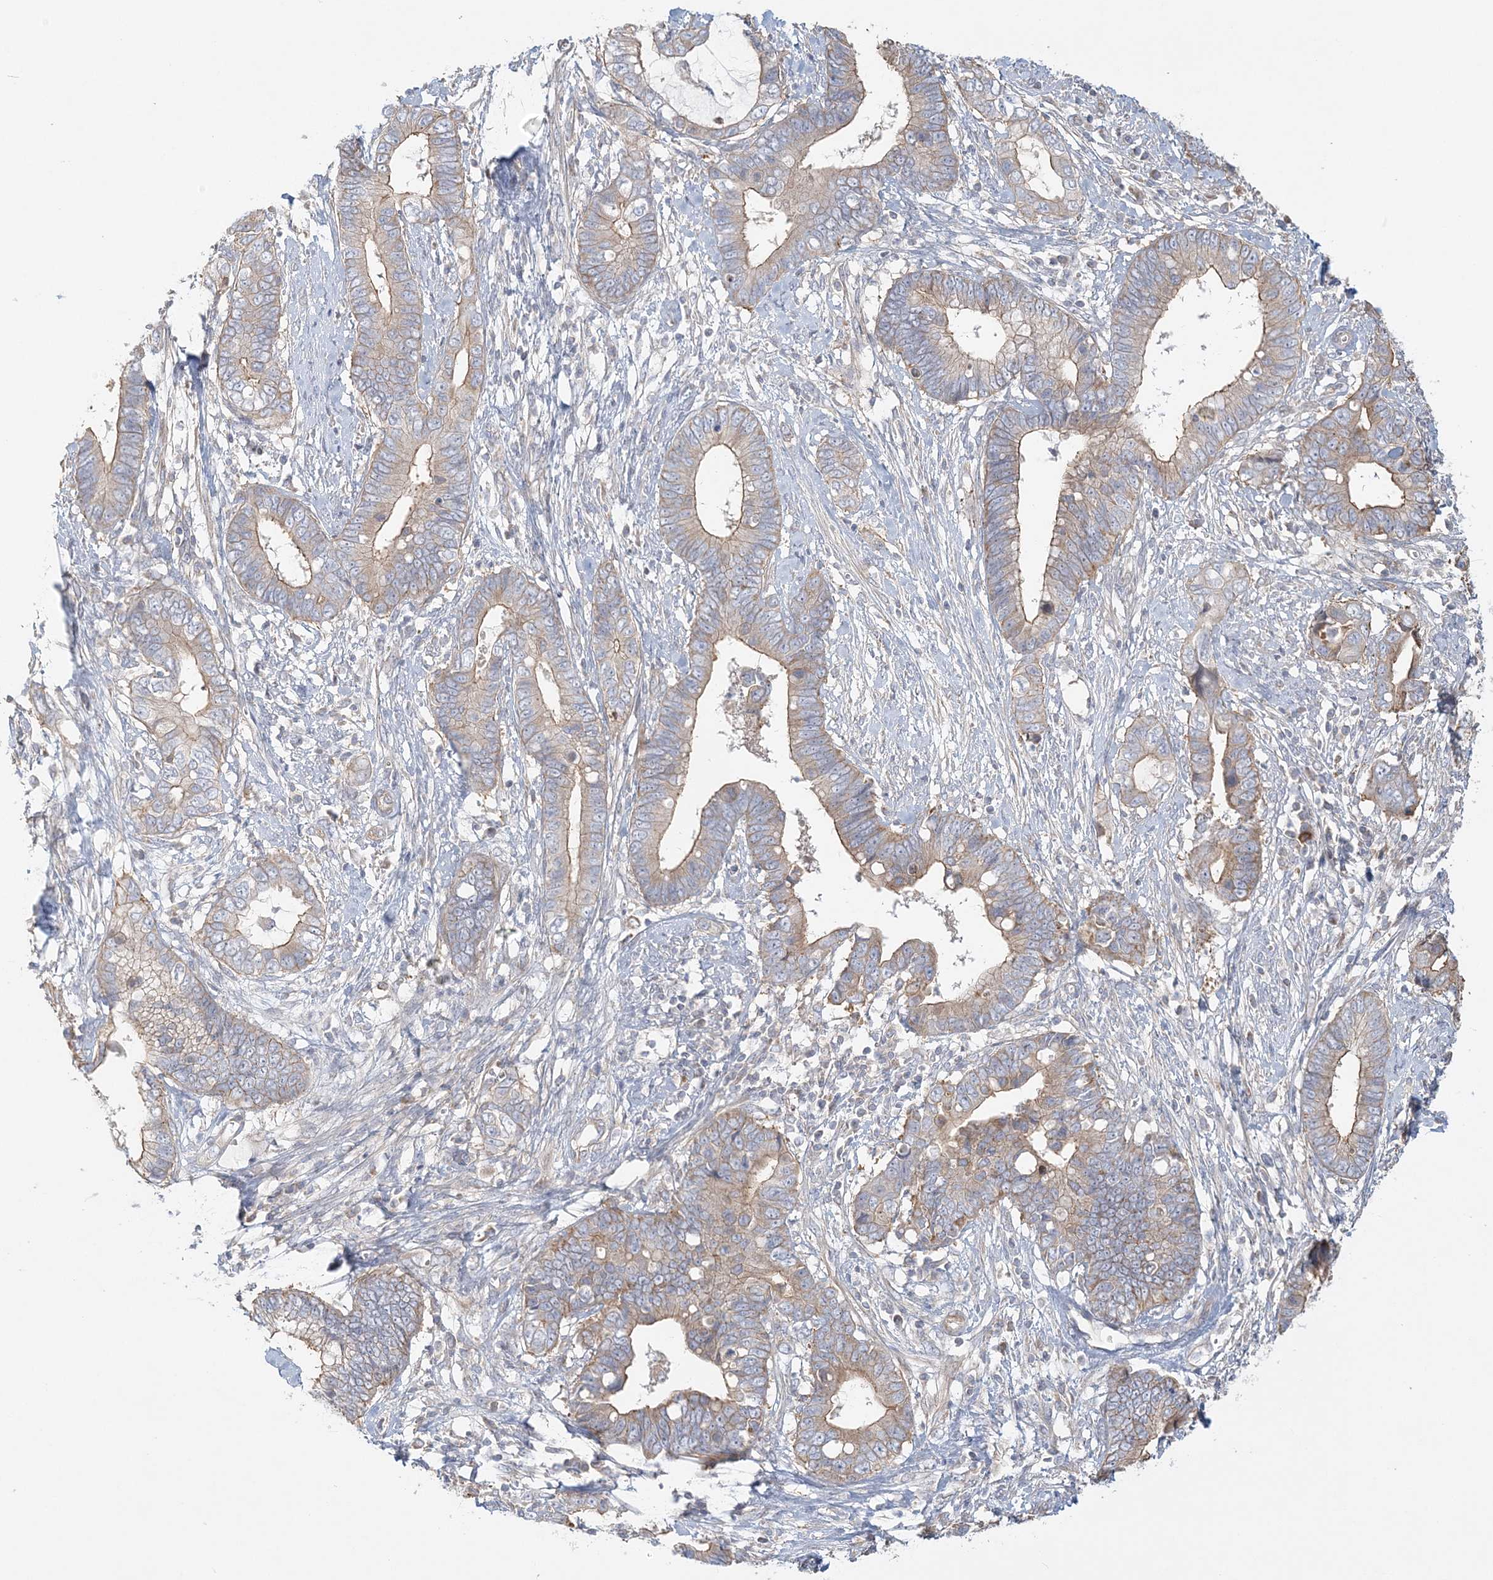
{"staining": {"intensity": "moderate", "quantity": "25%-75%", "location": "cytoplasmic/membranous"}, "tissue": "cervical cancer", "cell_type": "Tumor cells", "image_type": "cancer", "snomed": [{"axis": "morphology", "description": "Adenocarcinoma, NOS"}, {"axis": "topography", "description": "Cervix"}], "caption": "Human cervical adenocarcinoma stained for a protein (brown) exhibits moderate cytoplasmic/membranous positive staining in about 25%-75% of tumor cells.", "gene": "KIAA0232", "patient": {"sex": "female", "age": 44}}